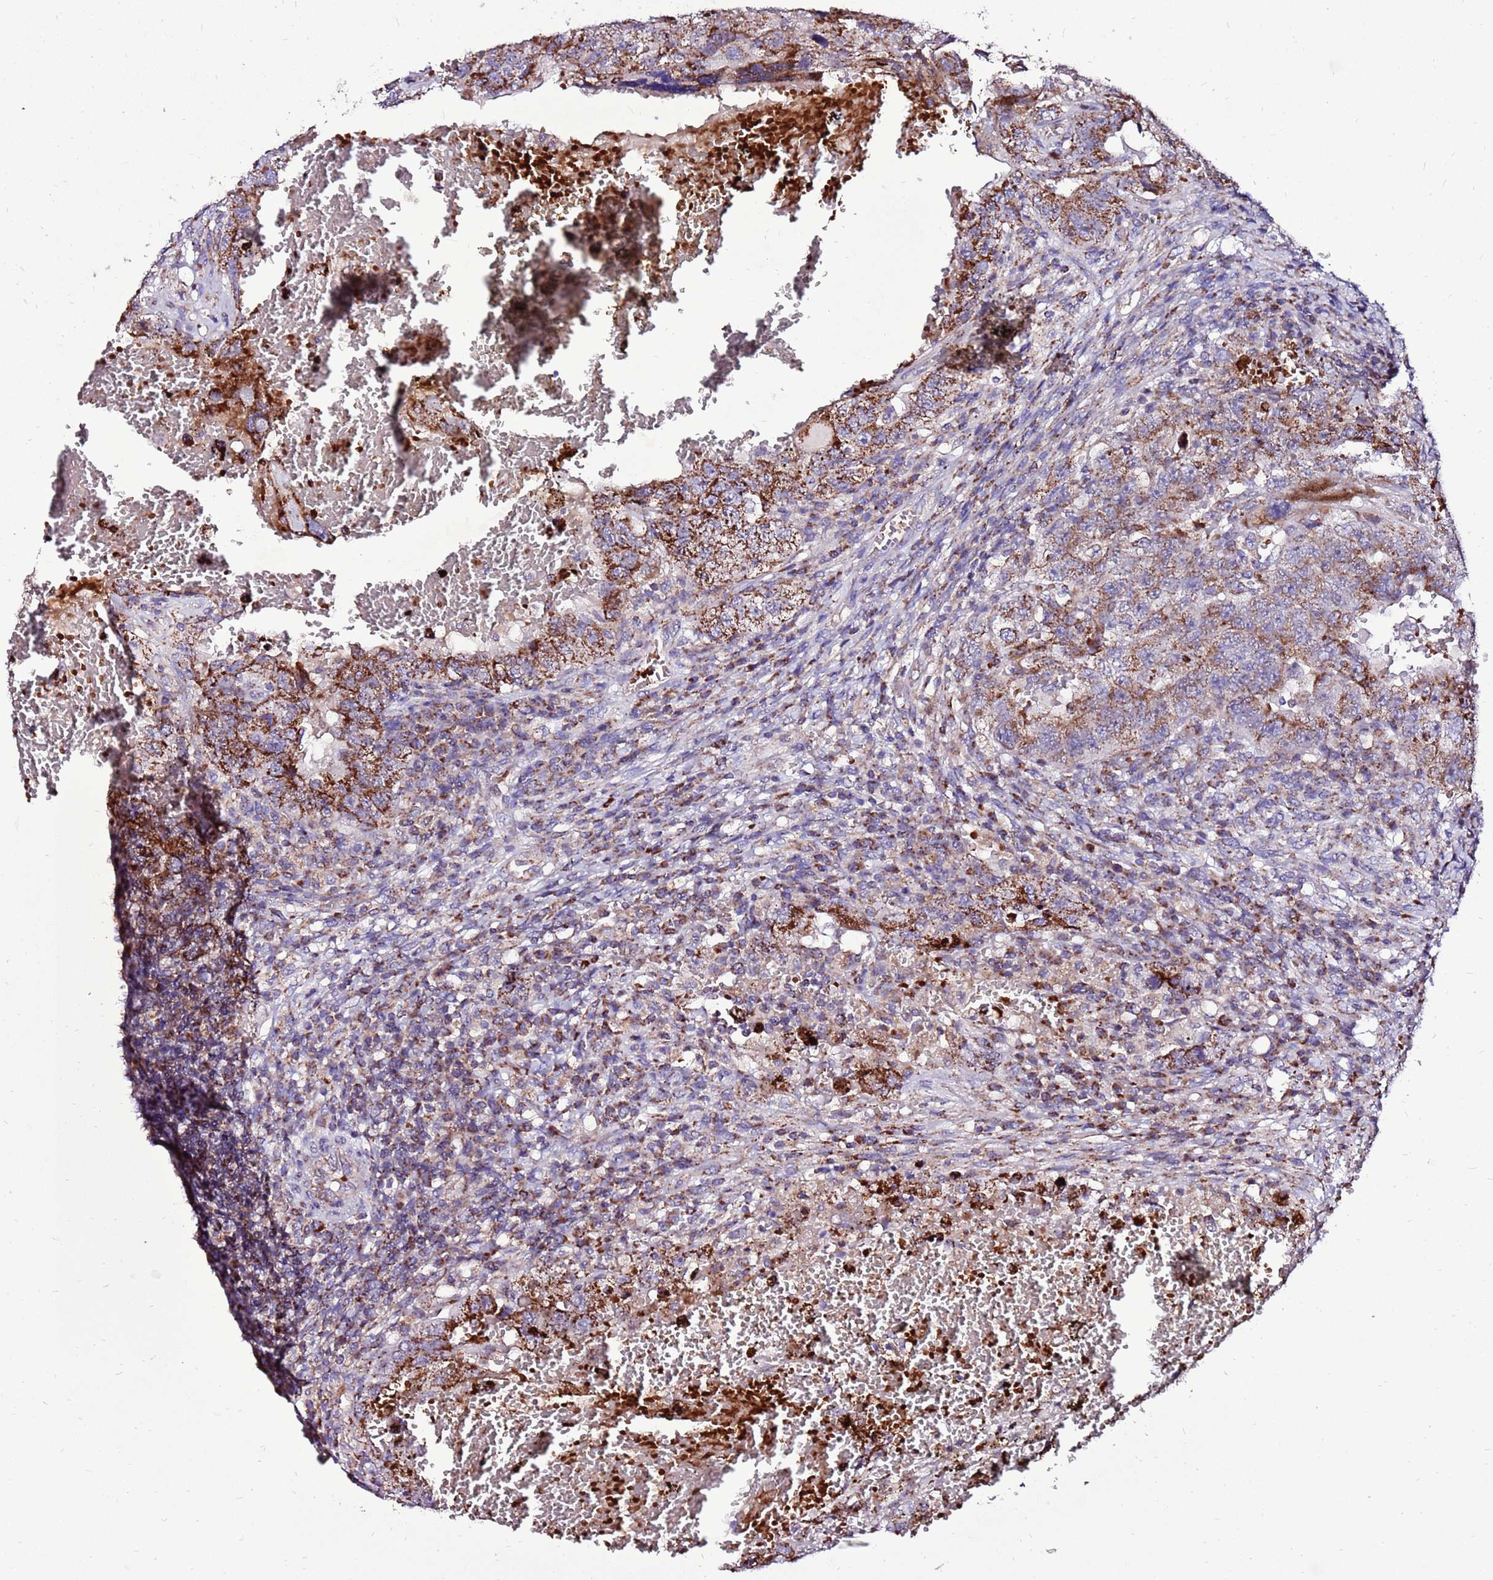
{"staining": {"intensity": "moderate", "quantity": ">75%", "location": "cytoplasmic/membranous"}, "tissue": "testis cancer", "cell_type": "Tumor cells", "image_type": "cancer", "snomed": [{"axis": "morphology", "description": "Carcinoma, Embryonal, NOS"}, {"axis": "topography", "description": "Testis"}], "caption": "A photomicrograph showing moderate cytoplasmic/membranous positivity in approximately >75% of tumor cells in embryonal carcinoma (testis), as visualized by brown immunohistochemical staining.", "gene": "SPSB3", "patient": {"sex": "male", "age": 26}}